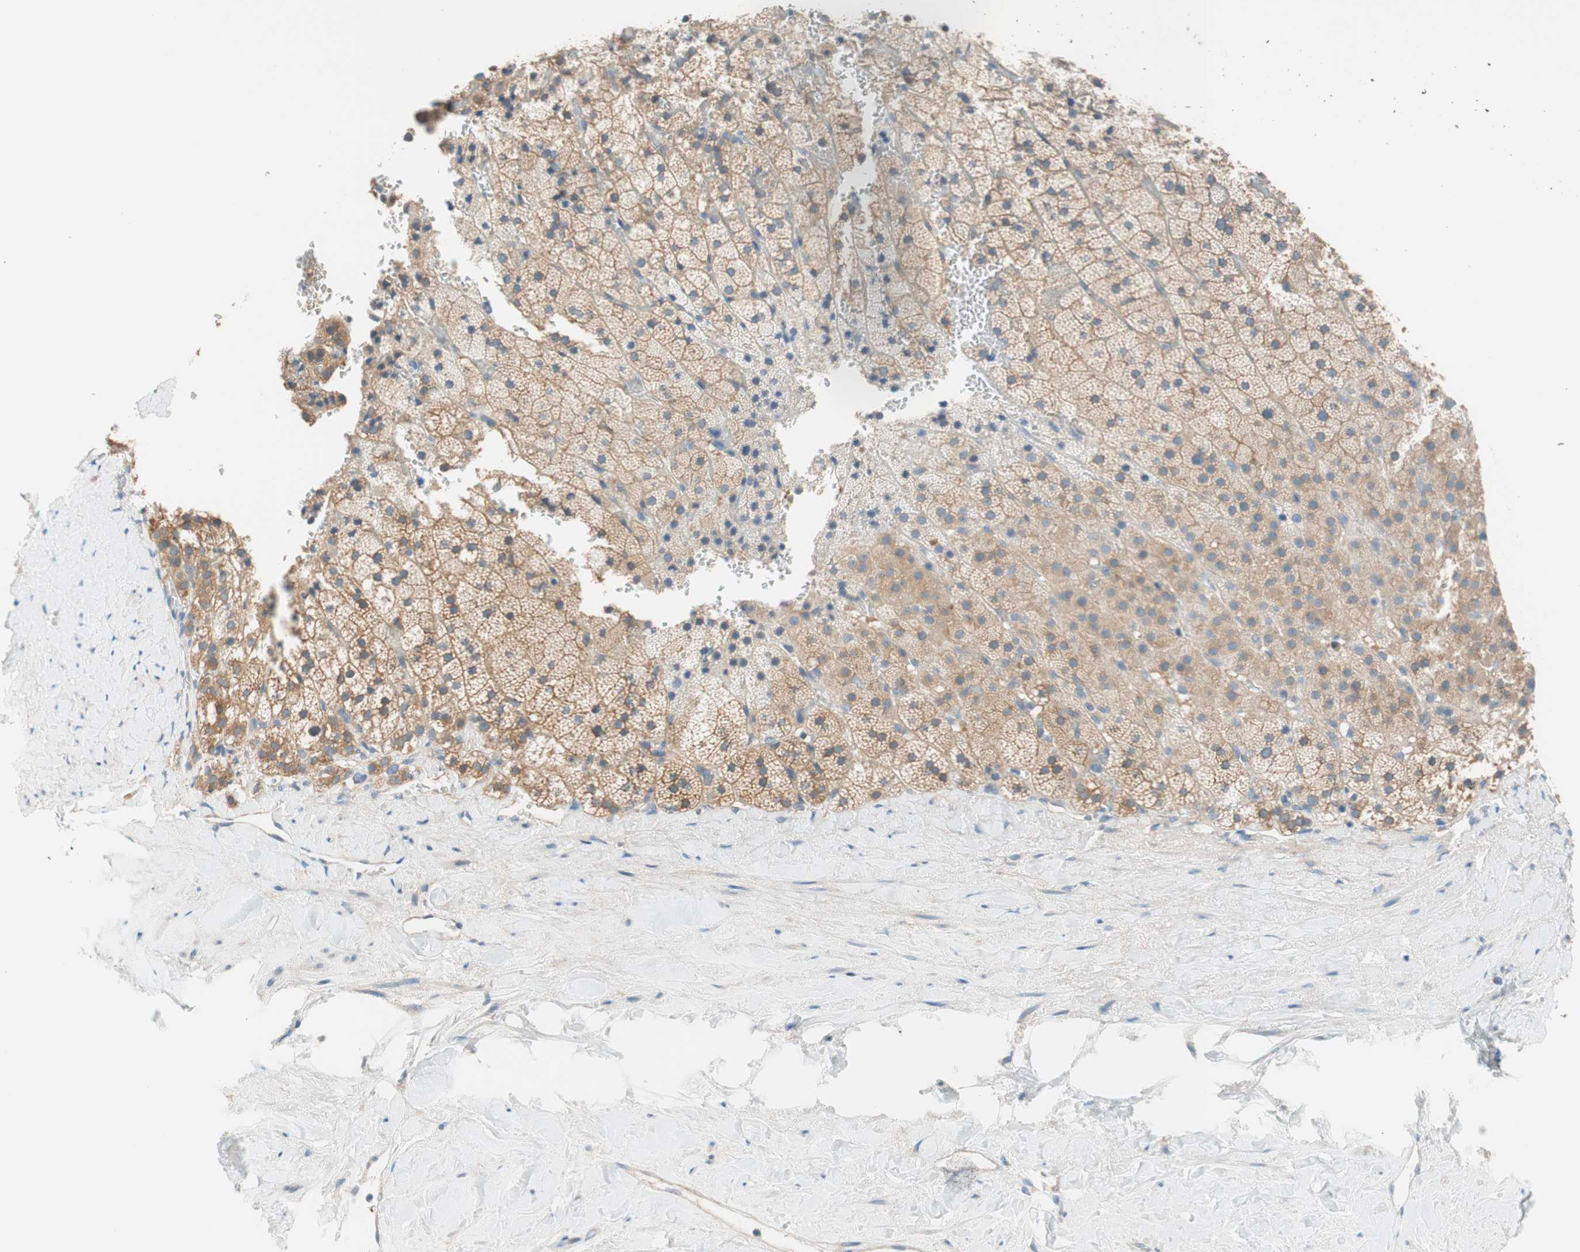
{"staining": {"intensity": "moderate", "quantity": ">75%", "location": "cytoplasmic/membranous"}, "tissue": "adrenal gland", "cell_type": "Glandular cells", "image_type": "normal", "snomed": [{"axis": "morphology", "description": "Normal tissue, NOS"}, {"axis": "topography", "description": "Adrenal gland"}], "caption": "The histopathology image reveals immunohistochemical staining of benign adrenal gland. There is moderate cytoplasmic/membranous positivity is identified in approximately >75% of glandular cells.", "gene": "GLUL", "patient": {"sex": "male", "age": 35}}